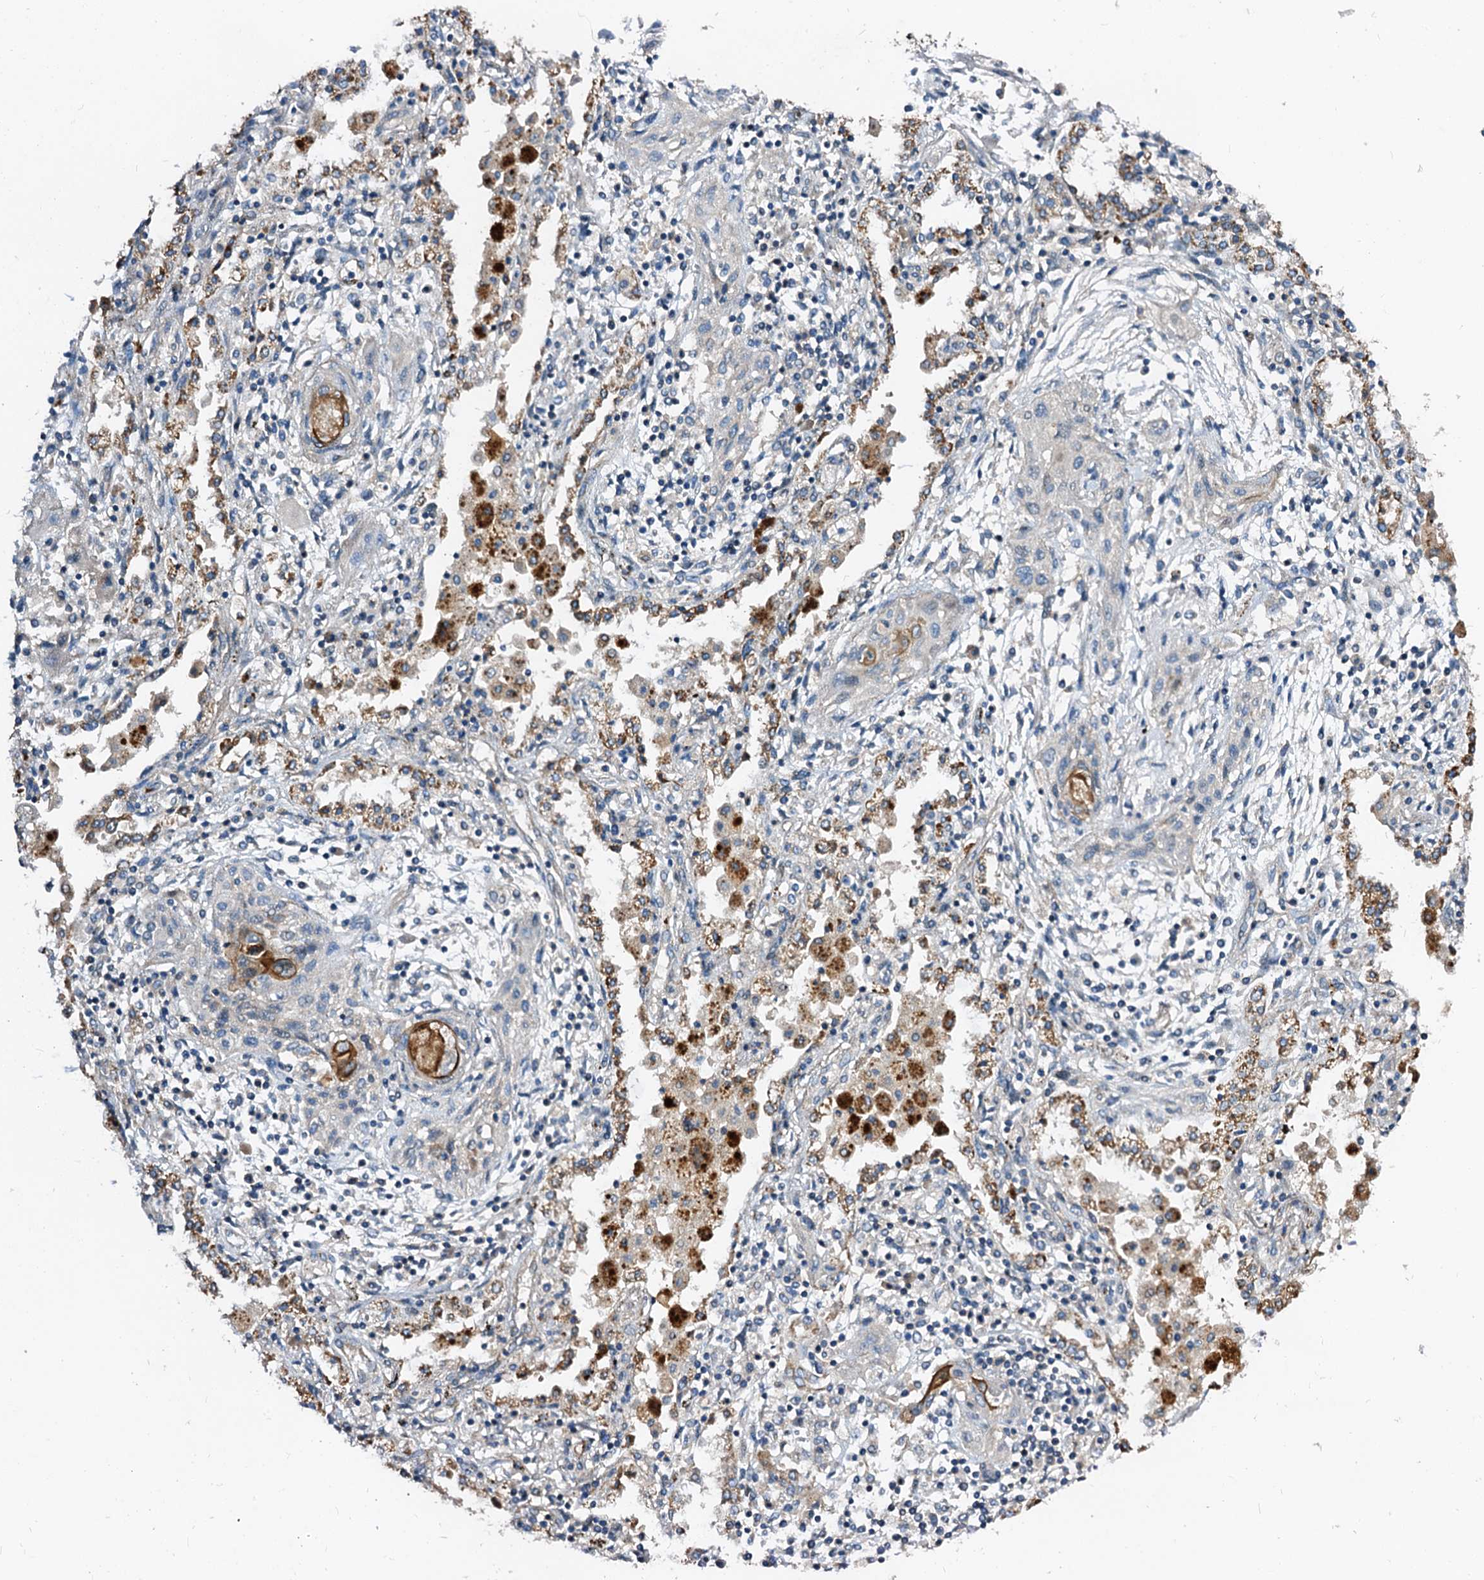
{"staining": {"intensity": "negative", "quantity": "none", "location": "none"}, "tissue": "lung cancer", "cell_type": "Tumor cells", "image_type": "cancer", "snomed": [{"axis": "morphology", "description": "Squamous cell carcinoma, NOS"}, {"axis": "topography", "description": "Lung"}], "caption": "Tumor cells show no significant positivity in lung cancer. The staining was performed using DAB to visualize the protein expression in brown, while the nuclei were stained in blue with hematoxylin (Magnification: 20x).", "gene": "FIBIN", "patient": {"sex": "female", "age": 47}}